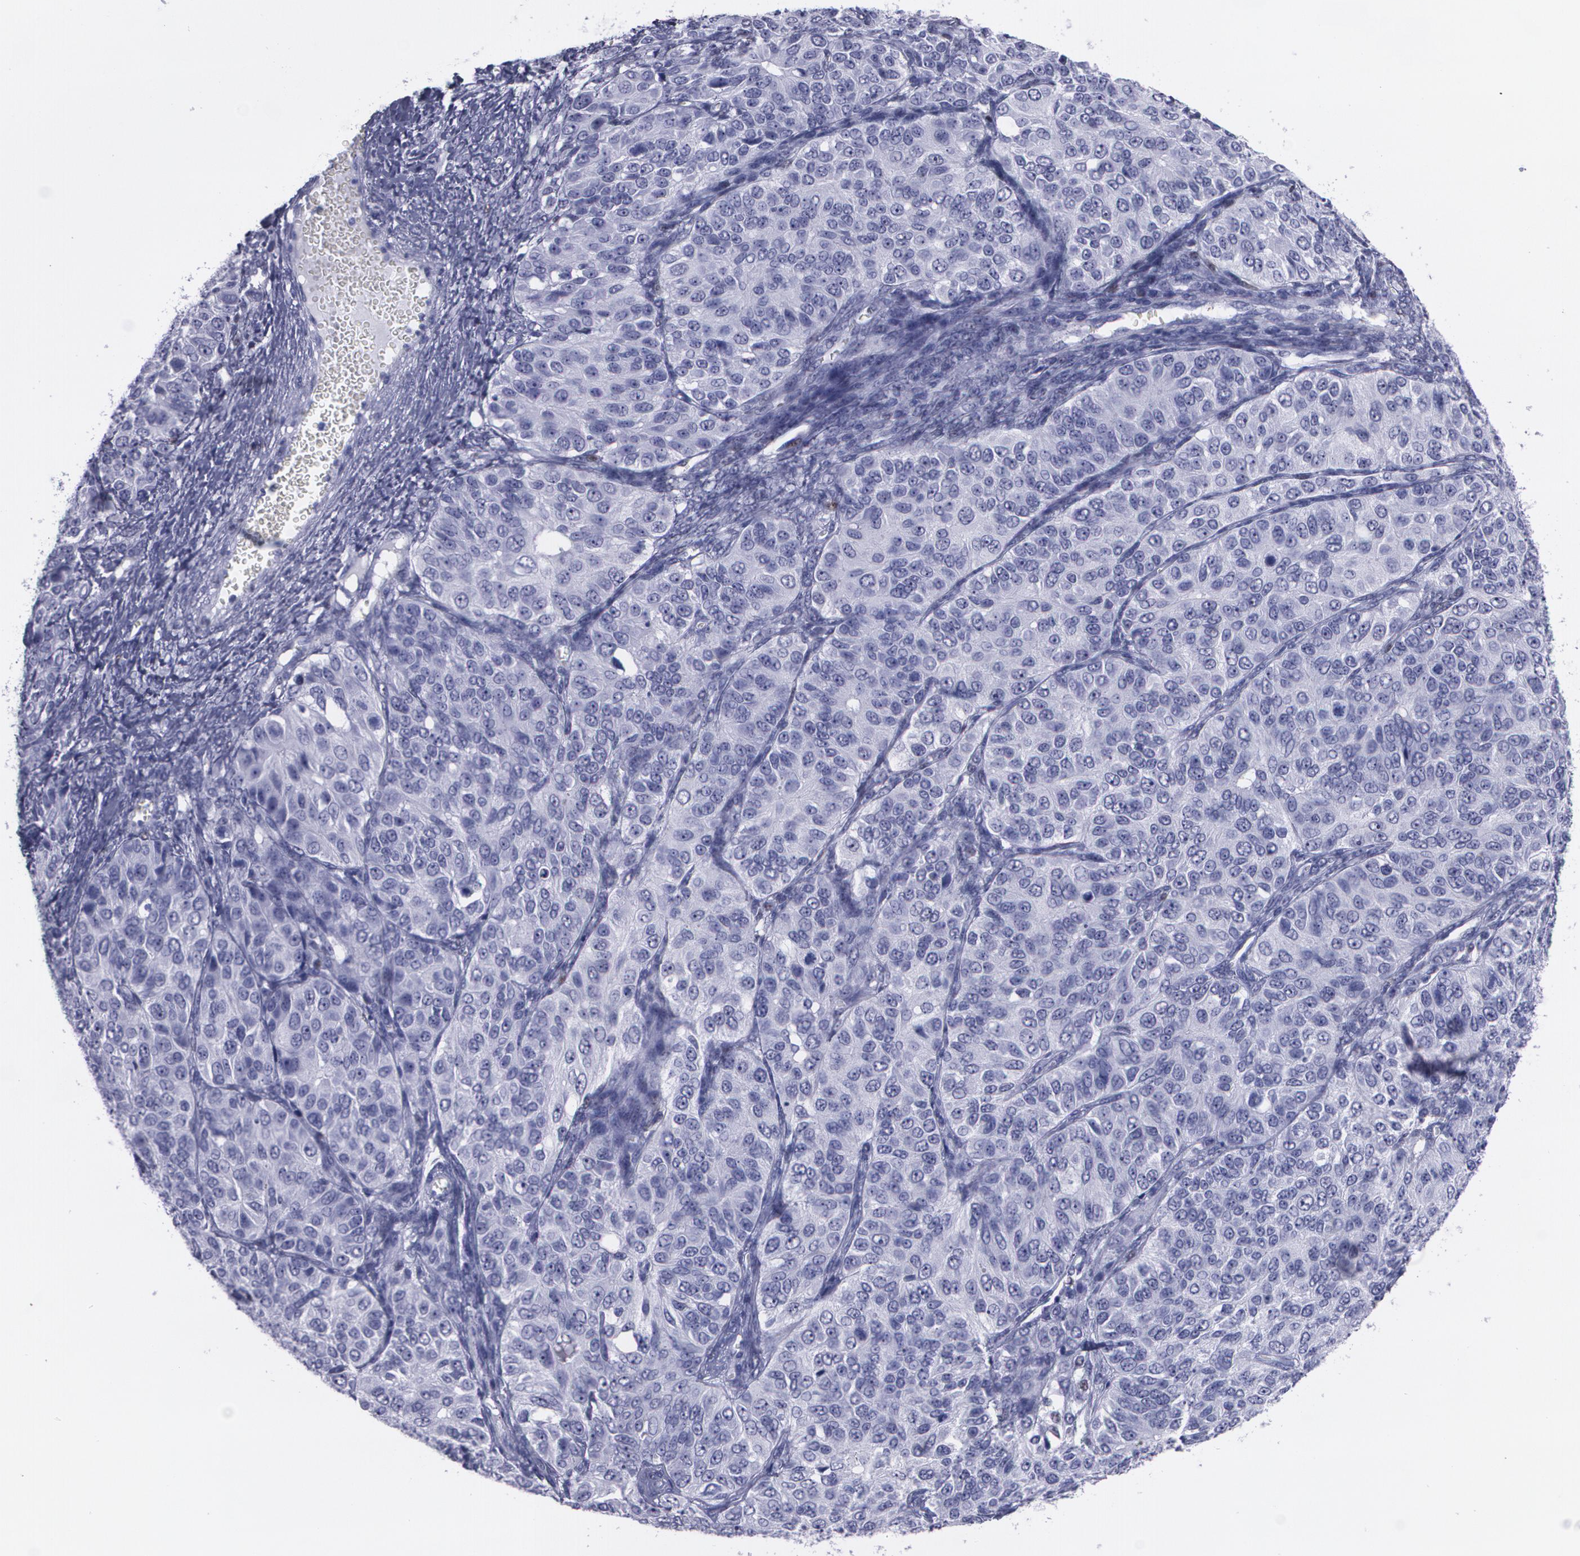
{"staining": {"intensity": "negative", "quantity": "none", "location": "none"}, "tissue": "ovarian cancer", "cell_type": "Tumor cells", "image_type": "cancer", "snomed": [{"axis": "morphology", "description": "Carcinoma, endometroid"}, {"axis": "topography", "description": "Ovary"}], "caption": "The photomicrograph exhibits no significant staining in tumor cells of ovarian cancer.", "gene": "TP53", "patient": {"sex": "female", "age": 51}}